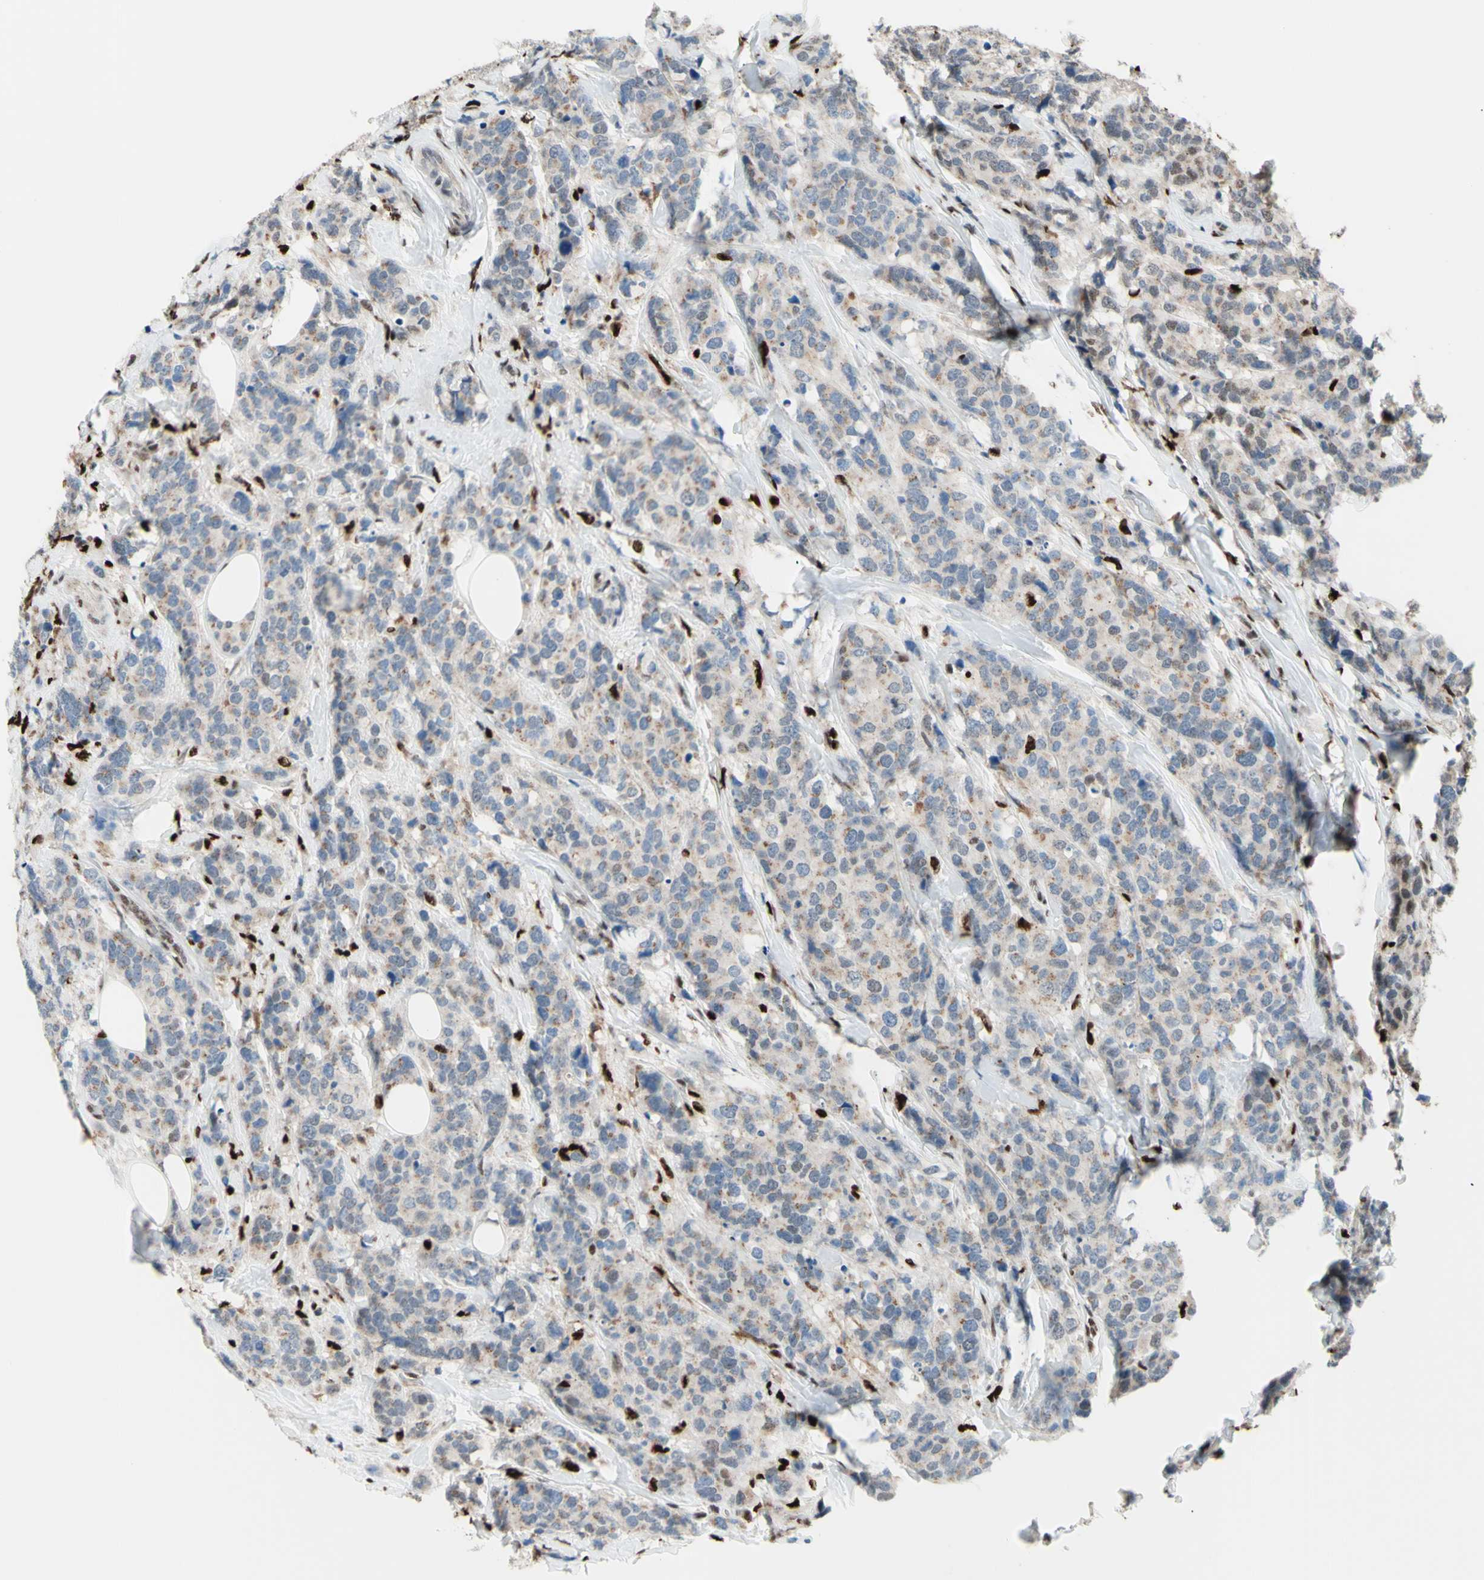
{"staining": {"intensity": "weak", "quantity": ">75%", "location": "cytoplasmic/membranous"}, "tissue": "breast cancer", "cell_type": "Tumor cells", "image_type": "cancer", "snomed": [{"axis": "morphology", "description": "Lobular carcinoma"}, {"axis": "topography", "description": "Breast"}], "caption": "Tumor cells display low levels of weak cytoplasmic/membranous expression in approximately >75% of cells in human breast lobular carcinoma.", "gene": "EED", "patient": {"sex": "female", "age": 59}}